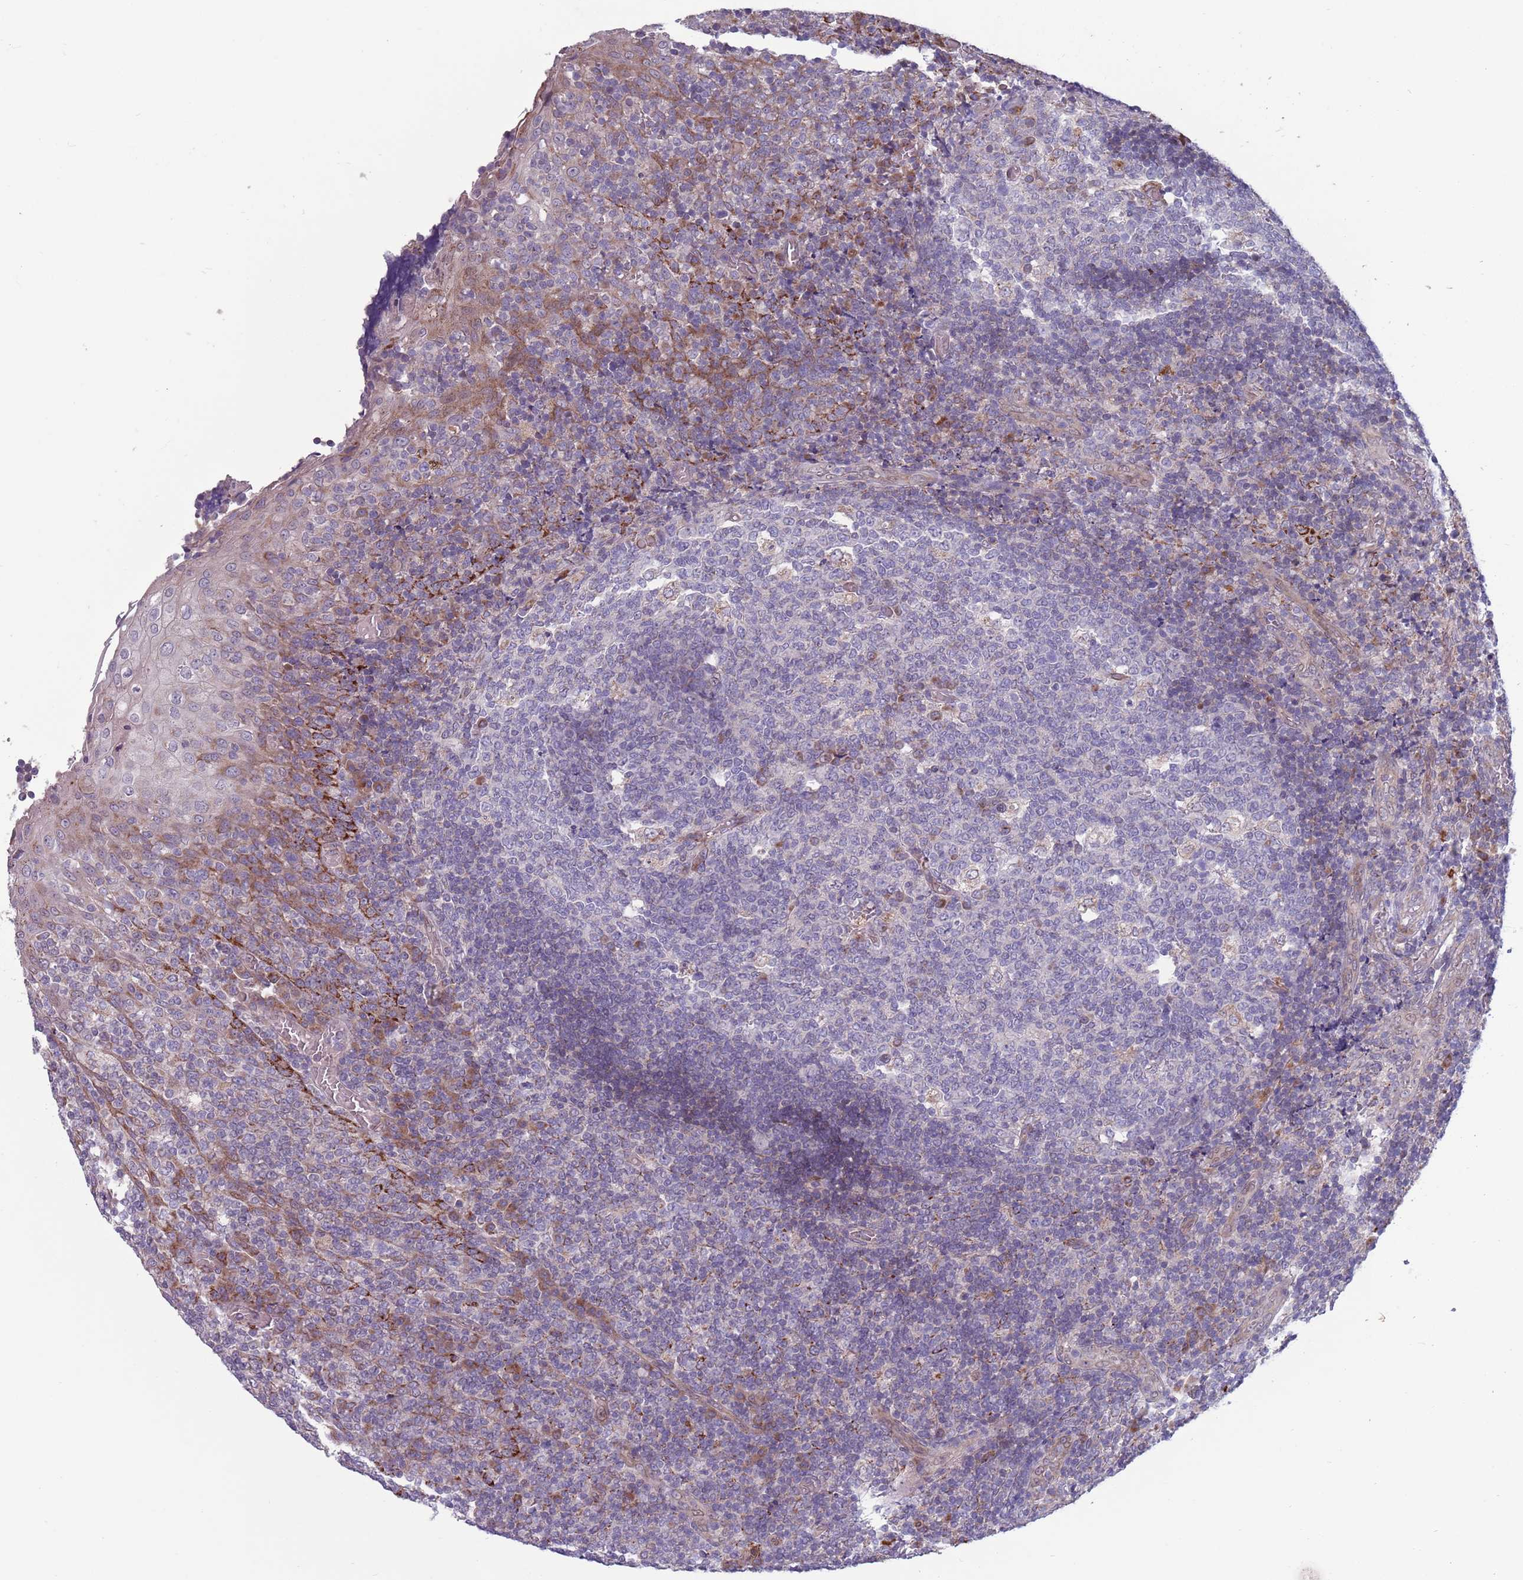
{"staining": {"intensity": "negative", "quantity": "none", "location": "none"}, "tissue": "tonsil", "cell_type": "Germinal center cells", "image_type": "normal", "snomed": [{"axis": "morphology", "description": "Normal tissue, NOS"}, {"axis": "topography", "description": "Tonsil"}], "caption": "Immunohistochemistry micrograph of normal tonsil: human tonsil stained with DAB reveals no significant protein staining in germinal center cells. (Brightfield microscopy of DAB immunohistochemistry (IHC) at high magnification).", "gene": "TYW1B", "patient": {"sex": "female", "age": 19}}